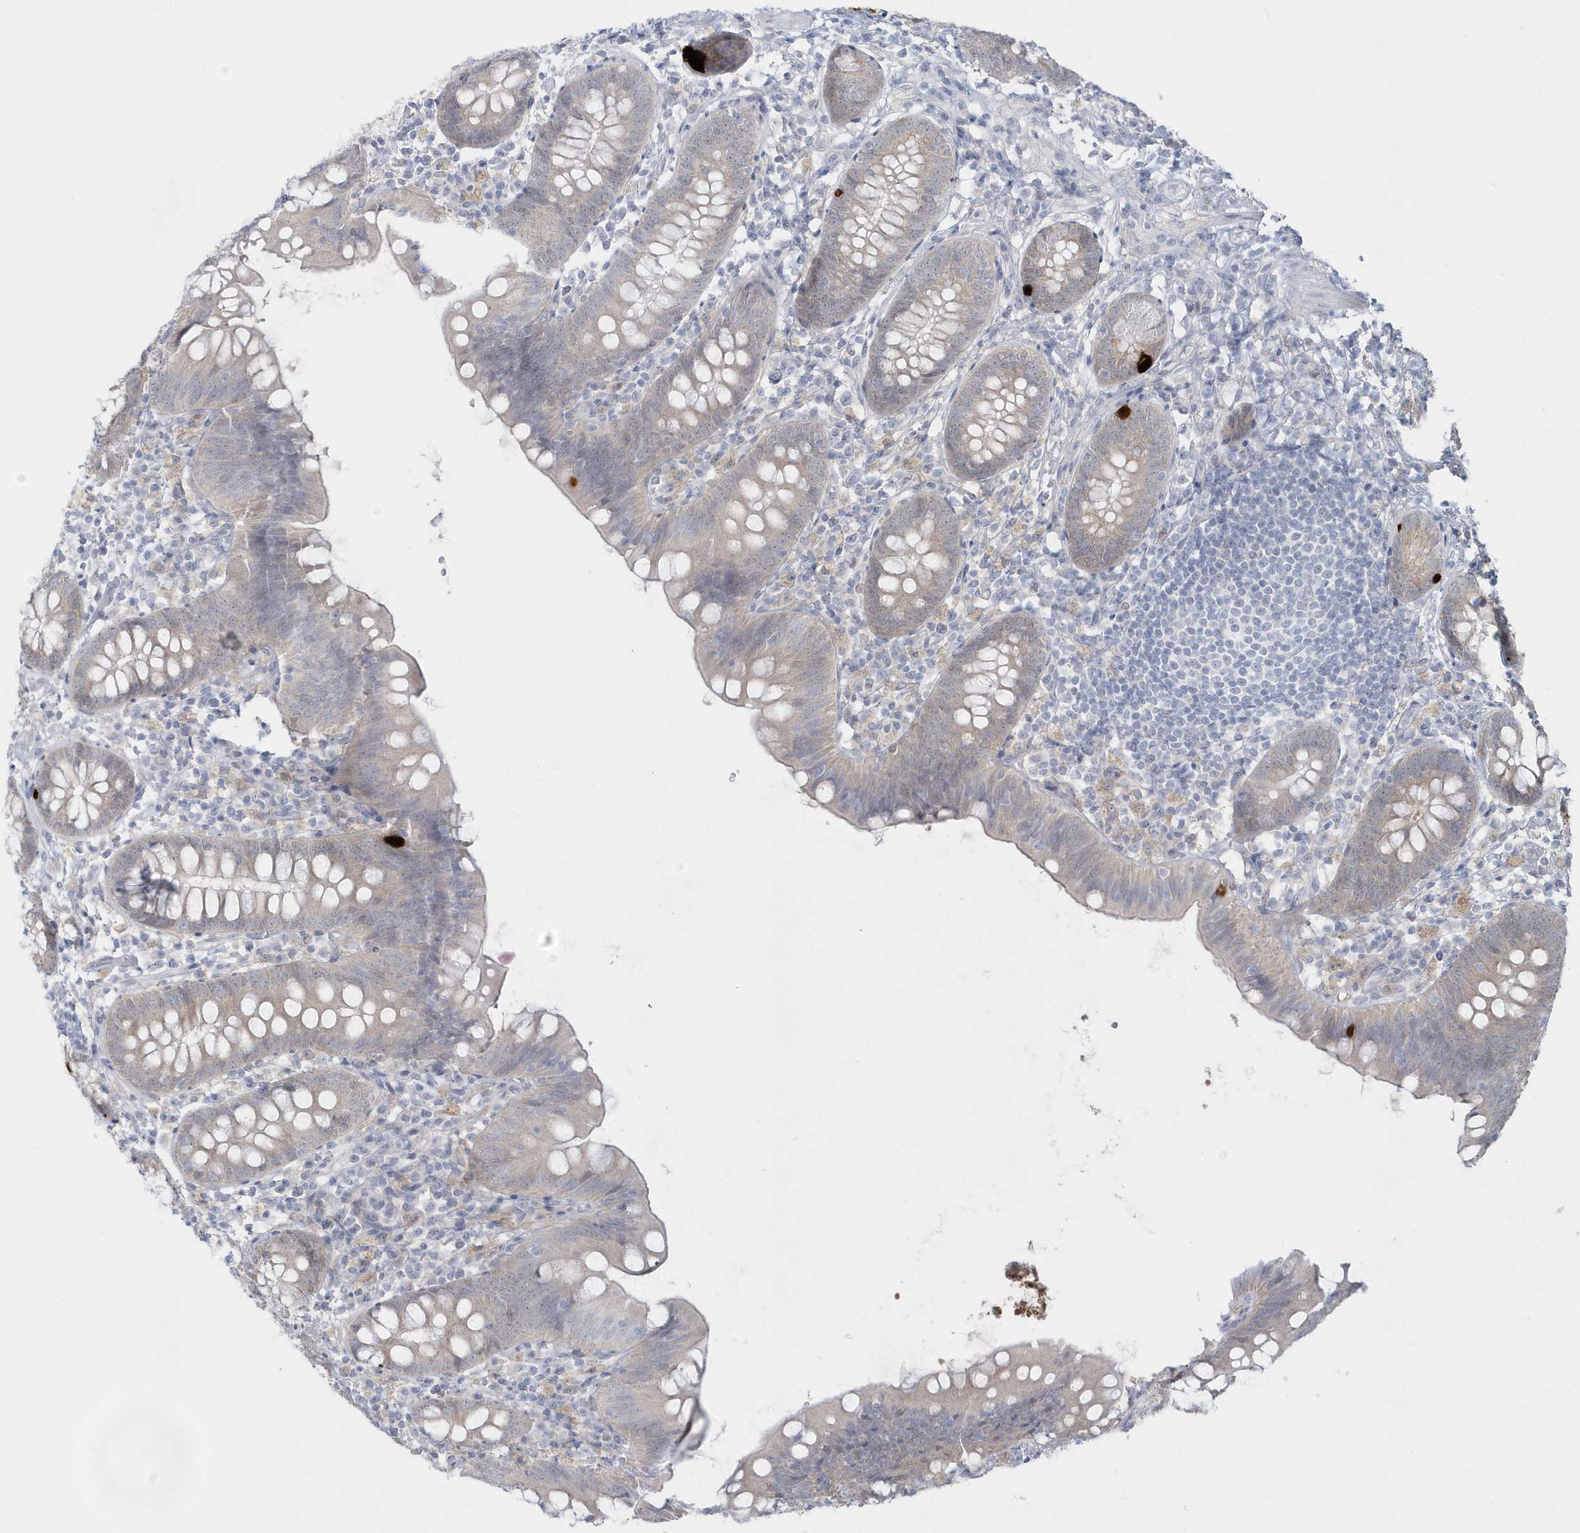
{"staining": {"intensity": "strong", "quantity": "<25%", "location": "cytoplasmic/membranous"}, "tissue": "appendix", "cell_type": "Glandular cells", "image_type": "normal", "snomed": [{"axis": "morphology", "description": "Normal tissue, NOS"}, {"axis": "topography", "description": "Appendix"}], "caption": "Immunohistochemical staining of normal human appendix exhibits strong cytoplasmic/membranous protein staining in about <25% of glandular cells.", "gene": "PCBD1", "patient": {"sex": "female", "age": 62}}